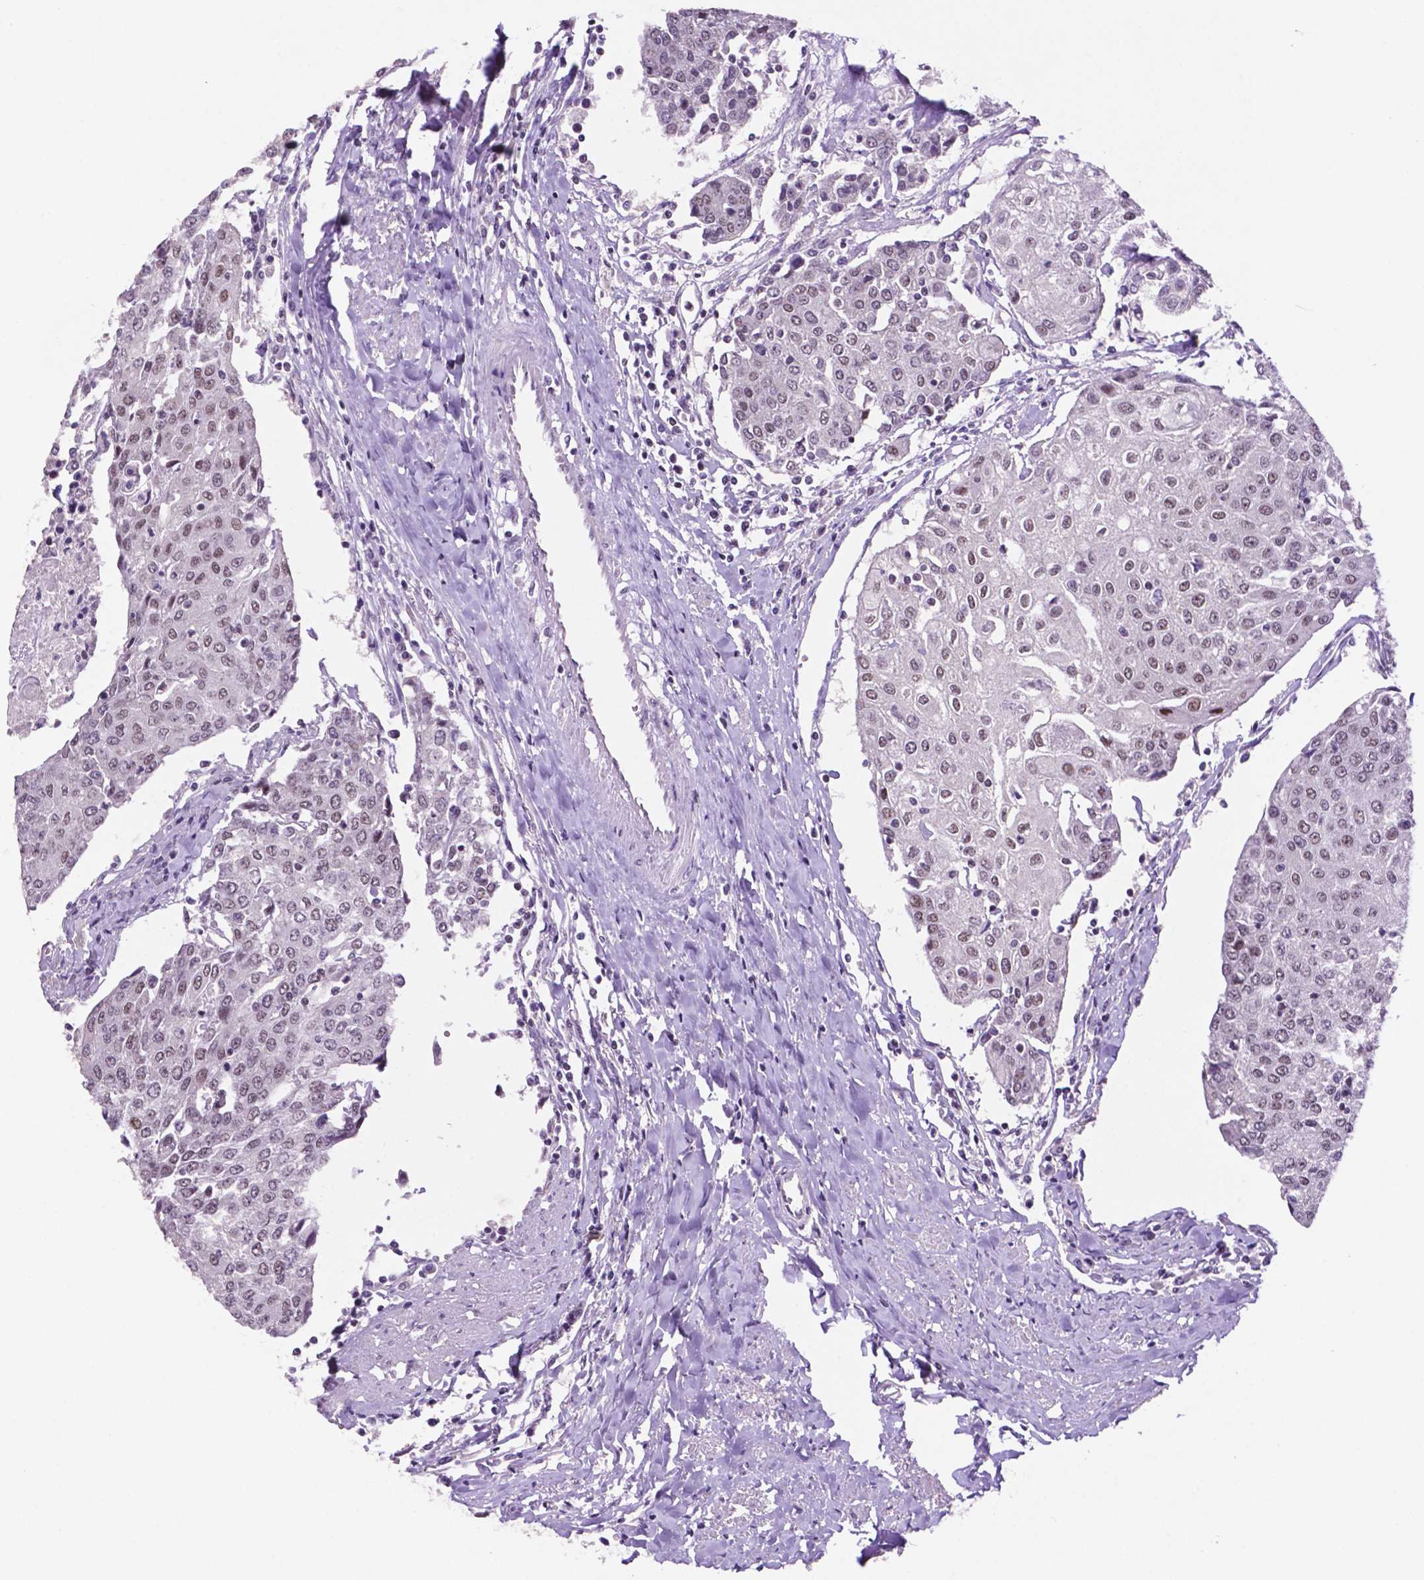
{"staining": {"intensity": "weak", "quantity": "25%-75%", "location": "nuclear"}, "tissue": "urothelial cancer", "cell_type": "Tumor cells", "image_type": "cancer", "snomed": [{"axis": "morphology", "description": "Urothelial carcinoma, High grade"}, {"axis": "topography", "description": "Urinary bladder"}], "caption": "Protein expression analysis of human urothelial carcinoma (high-grade) reveals weak nuclear expression in approximately 25%-75% of tumor cells. (DAB (3,3'-diaminobenzidine) = brown stain, brightfield microscopy at high magnification).", "gene": "NCOR1", "patient": {"sex": "female", "age": 85}}